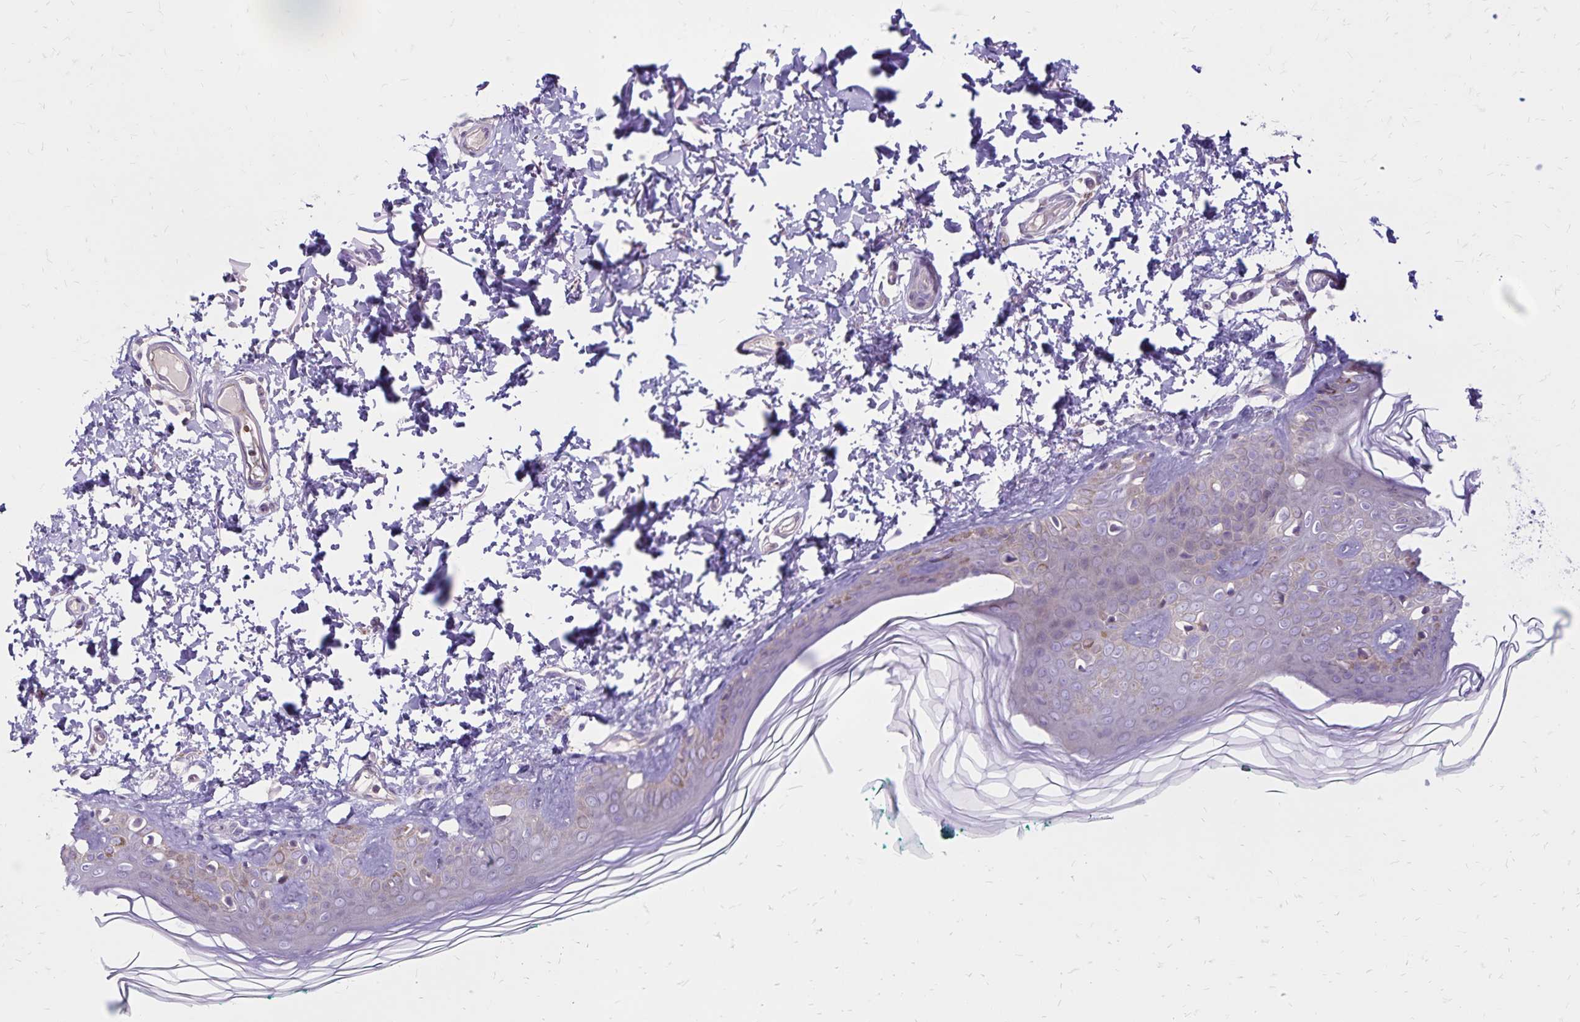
{"staining": {"intensity": "negative", "quantity": "none", "location": "none"}, "tissue": "skin", "cell_type": "Fibroblasts", "image_type": "normal", "snomed": [{"axis": "morphology", "description": "Normal tissue, NOS"}, {"axis": "topography", "description": "Skin"}, {"axis": "topography", "description": "Peripheral nerve tissue"}], "caption": "High power microscopy photomicrograph of an immunohistochemistry micrograph of normal skin, revealing no significant staining in fibroblasts.", "gene": "FSD1", "patient": {"sex": "female", "age": 45}}